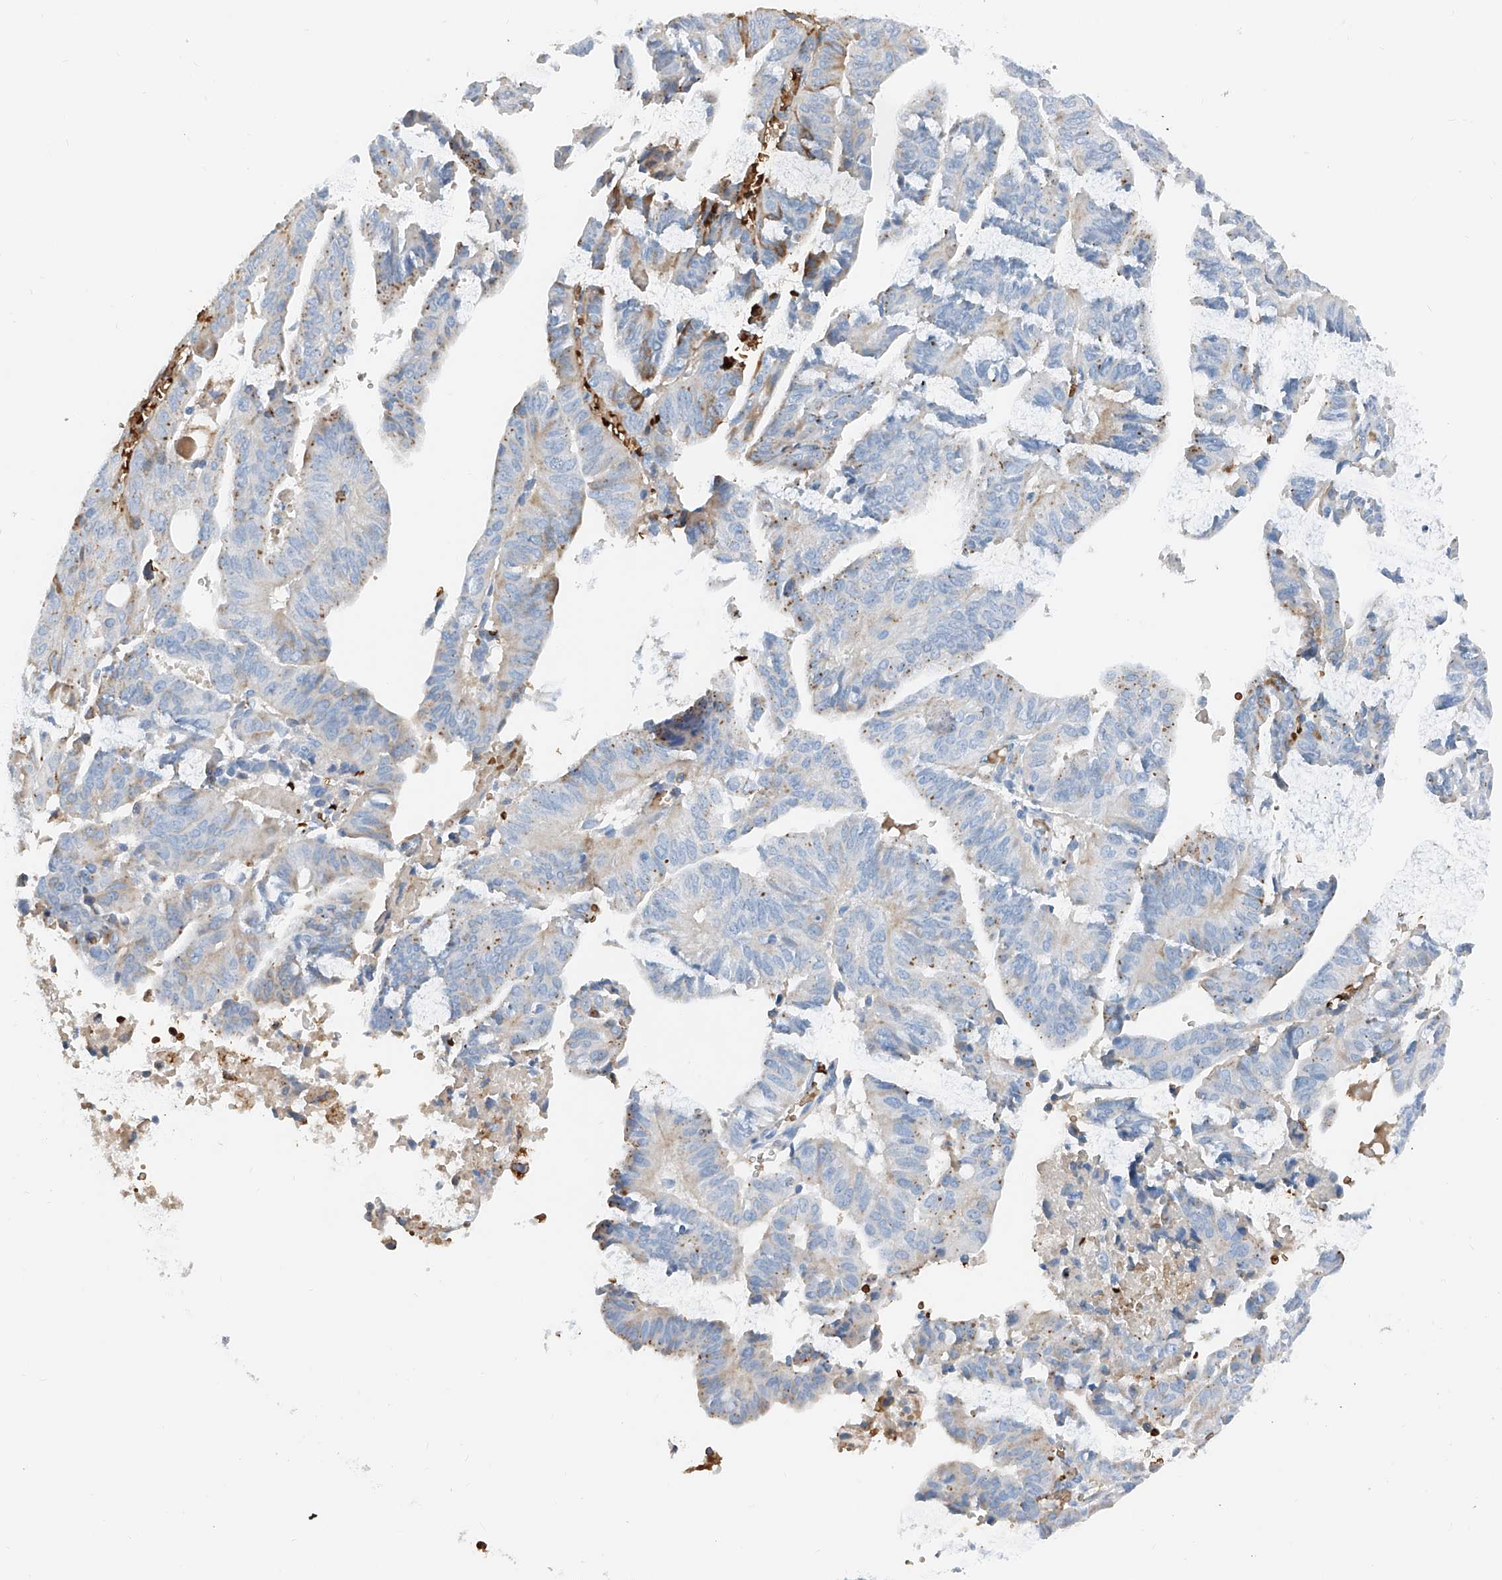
{"staining": {"intensity": "negative", "quantity": "none", "location": "none"}, "tissue": "endometrial cancer", "cell_type": "Tumor cells", "image_type": "cancer", "snomed": [{"axis": "morphology", "description": "Adenocarcinoma, NOS"}, {"axis": "topography", "description": "Uterus"}], "caption": "The image reveals no staining of tumor cells in adenocarcinoma (endometrial).", "gene": "PRSS23", "patient": {"sex": "female", "age": 77}}